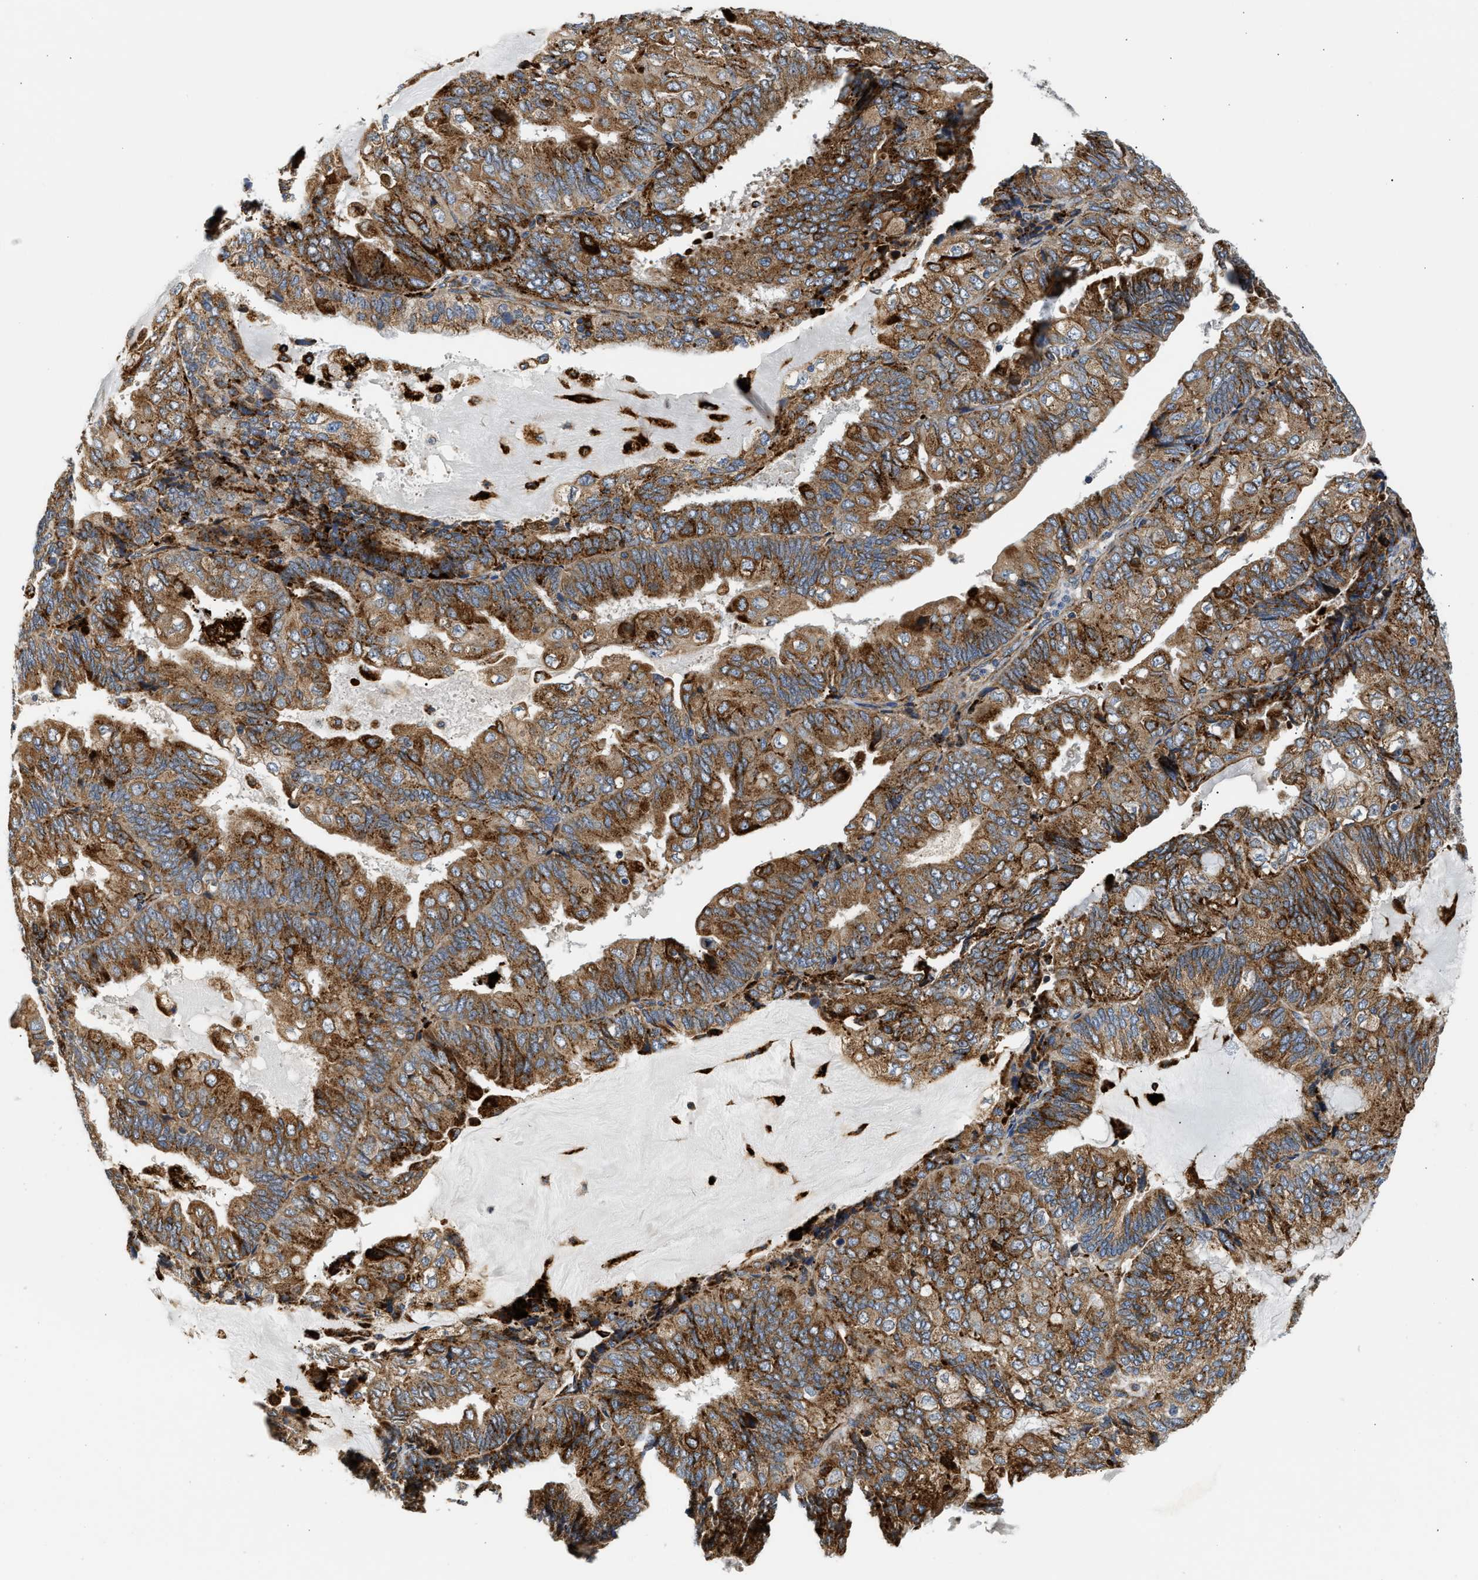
{"staining": {"intensity": "strong", "quantity": ">75%", "location": "cytoplasmic/membranous"}, "tissue": "endometrial cancer", "cell_type": "Tumor cells", "image_type": "cancer", "snomed": [{"axis": "morphology", "description": "Adenocarcinoma, NOS"}, {"axis": "topography", "description": "Endometrium"}], "caption": "Endometrial cancer stained for a protein demonstrates strong cytoplasmic/membranous positivity in tumor cells.", "gene": "AMZ1", "patient": {"sex": "female", "age": 81}}